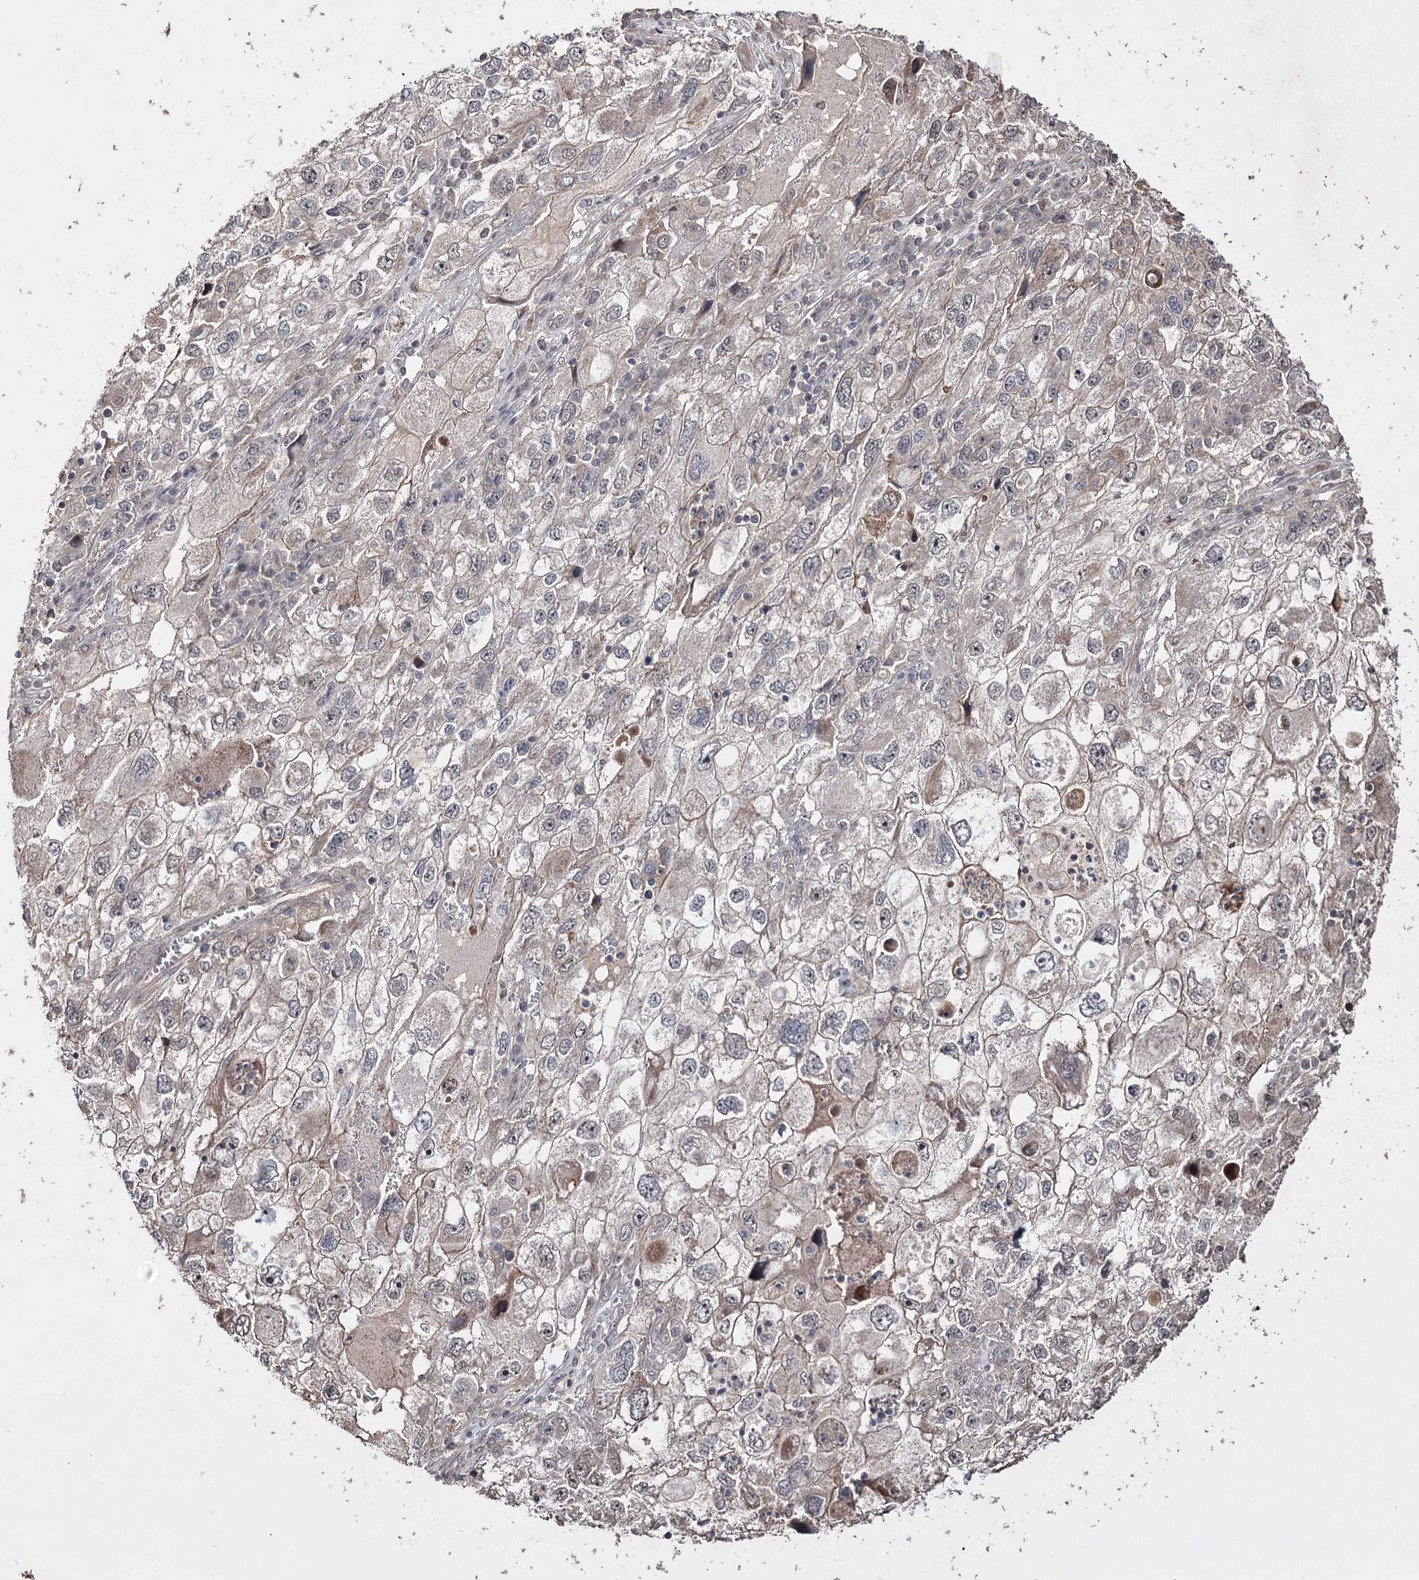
{"staining": {"intensity": "weak", "quantity": "25%-75%", "location": "cytoplasmic/membranous"}, "tissue": "endometrial cancer", "cell_type": "Tumor cells", "image_type": "cancer", "snomed": [{"axis": "morphology", "description": "Adenocarcinoma, NOS"}, {"axis": "topography", "description": "Endometrium"}], "caption": "Immunohistochemistry photomicrograph of neoplastic tissue: human endometrial cancer (adenocarcinoma) stained using IHC reveals low levels of weak protein expression localized specifically in the cytoplasmic/membranous of tumor cells, appearing as a cytoplasmic/membranous brown color.", "gene": "CPNE8", "patient": {"sex": "female", "age": 49}}